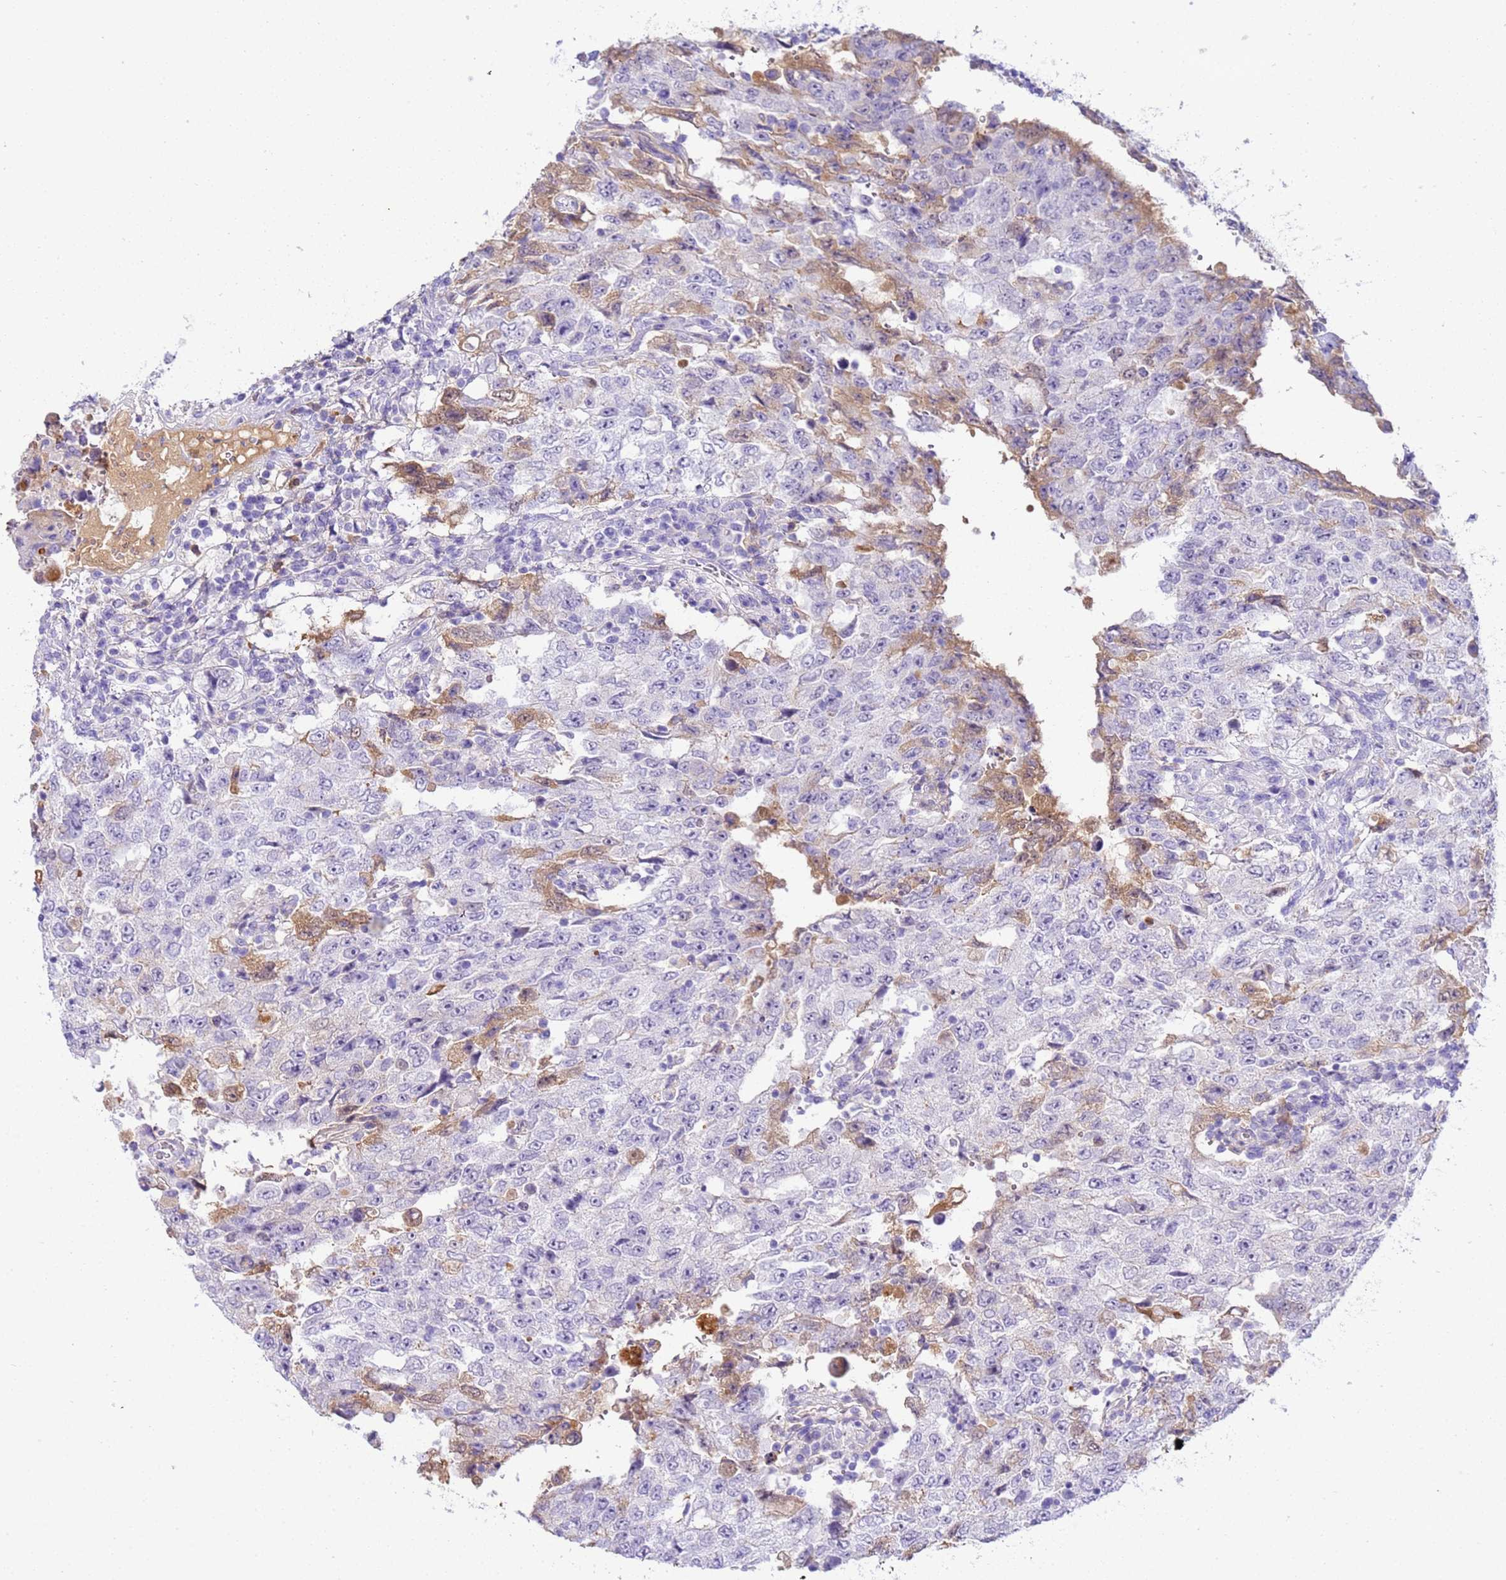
{"staining": {"intensity": "moderate", "quantity": "<25%", "location": "cytoplasmic/membranous"}, "tissue": "testis cancer", "cell_type": "Tumor cells", "image_type": "cancer", "snomed": [{"axis": "morphology", "description": "Carcinoma, Embryonal, NOS"}, {"axis": "topography", "description": "Testis"}], "caption": "Immunohistochemical staining of testis embryonal carcinoma exhibits low levels of moderate cytoplasmic/membranous positivity in about <25% of tumor cells.", "gene": "CFHR2", "patient": {"sex": "male", "age": 26}}